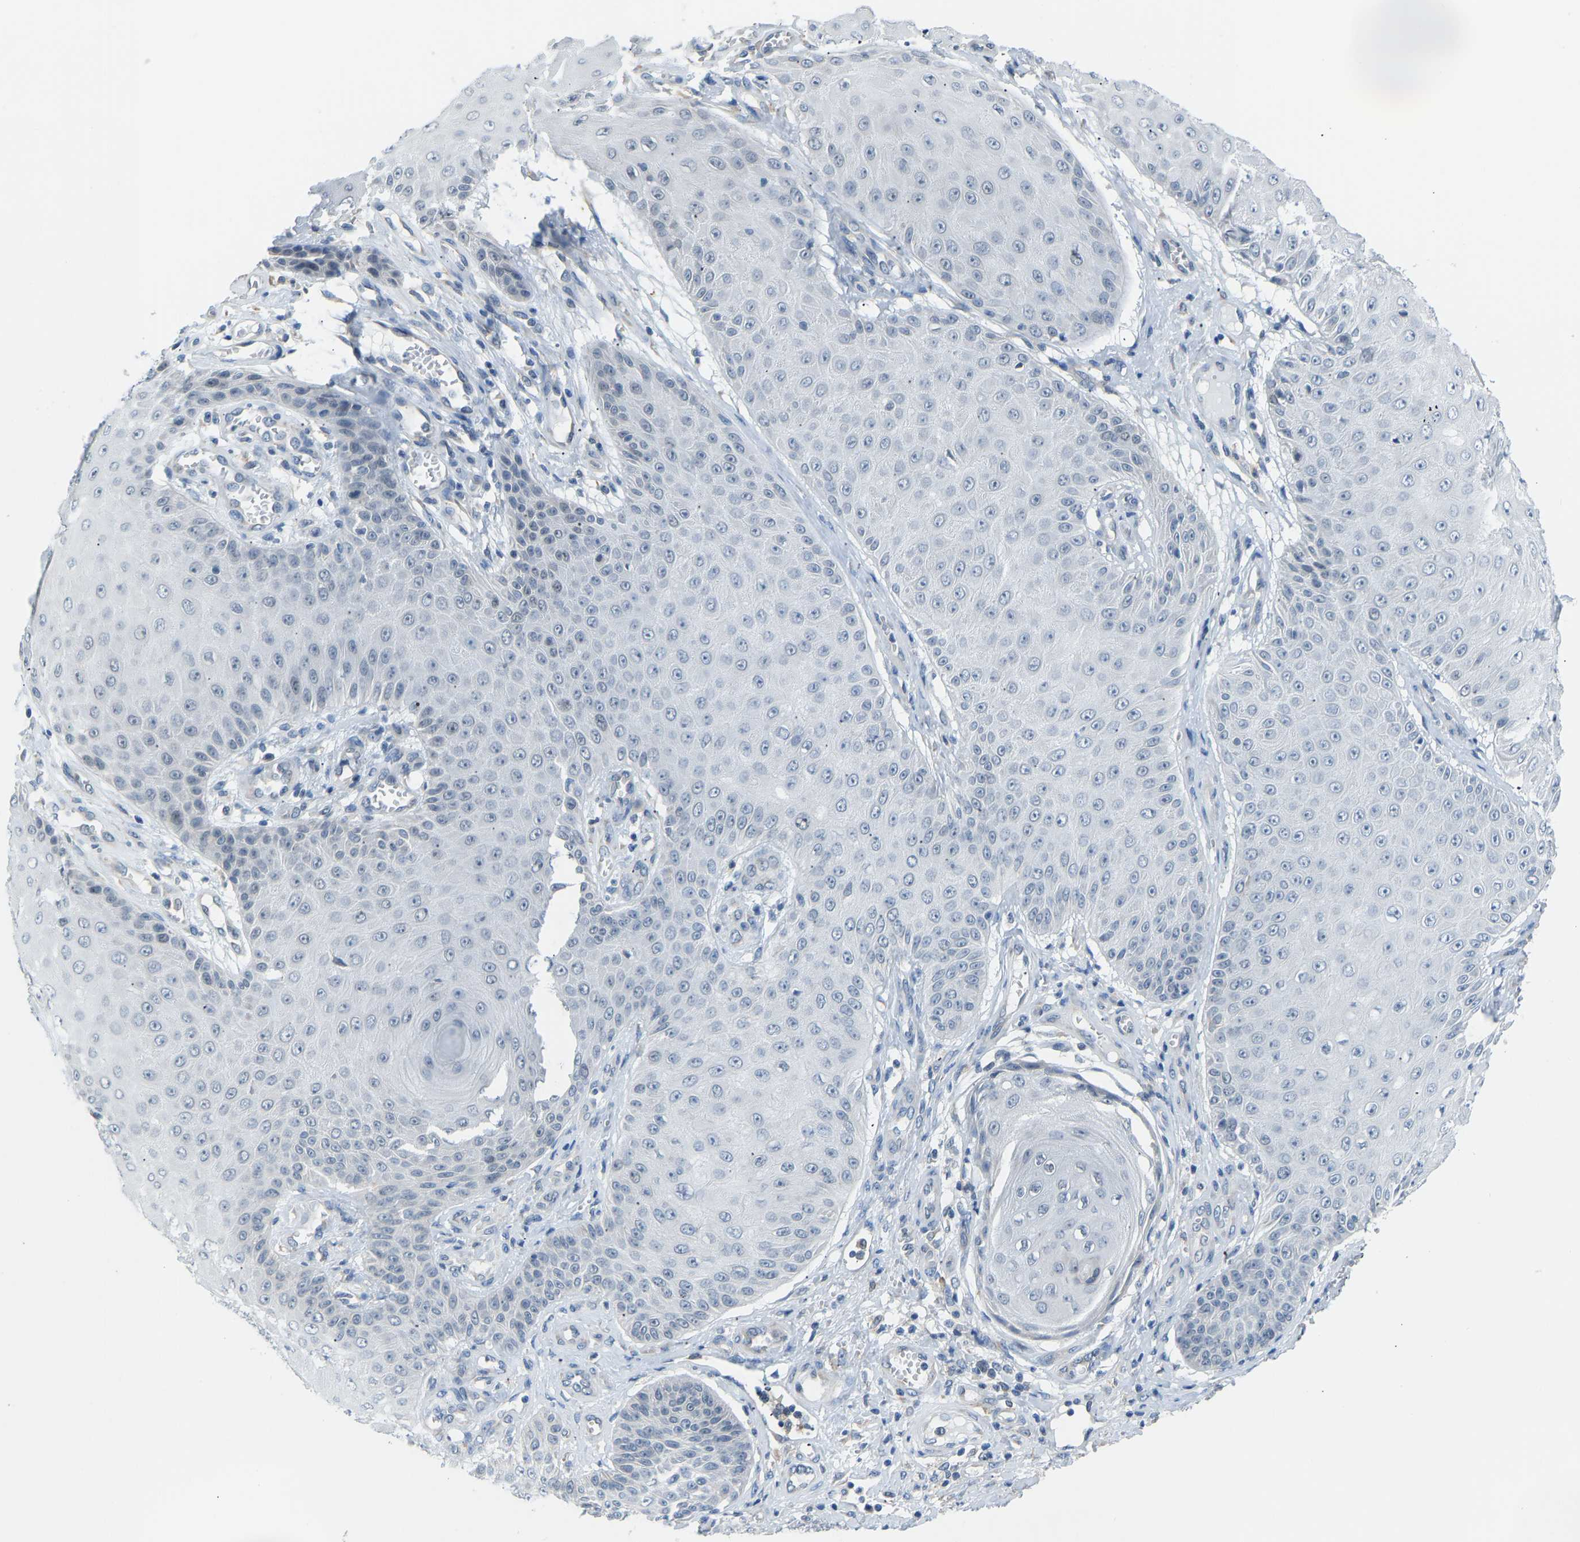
{"staining": {"intensity": "negative", "quantity": "none", "location": "none"}, "tissue": "skin cancer", "cell_type": "Tumor cells", "image_type": "cancer", "snomed": [{"axis": "morphology", "description": "Squamous cell carcinoma, NOS"}, {"axis": "topography", "description": "Skin"}], "caption": "Immunohistochemistry photomicrograph of neoplastic tissue: skin cancer stained with DAB (3,3'-diaminobenzidine) reveals no significant protein staining in tumor cells. Brightfield microscopy of immunohistochemistry (IHC) stained with DAB (3,3'-diaminobenzidine) (brown) and hematoxylin (blue), captured at high magnification.", "gene": "VRK1", "patient": {"sex": "male", "age": 74}}